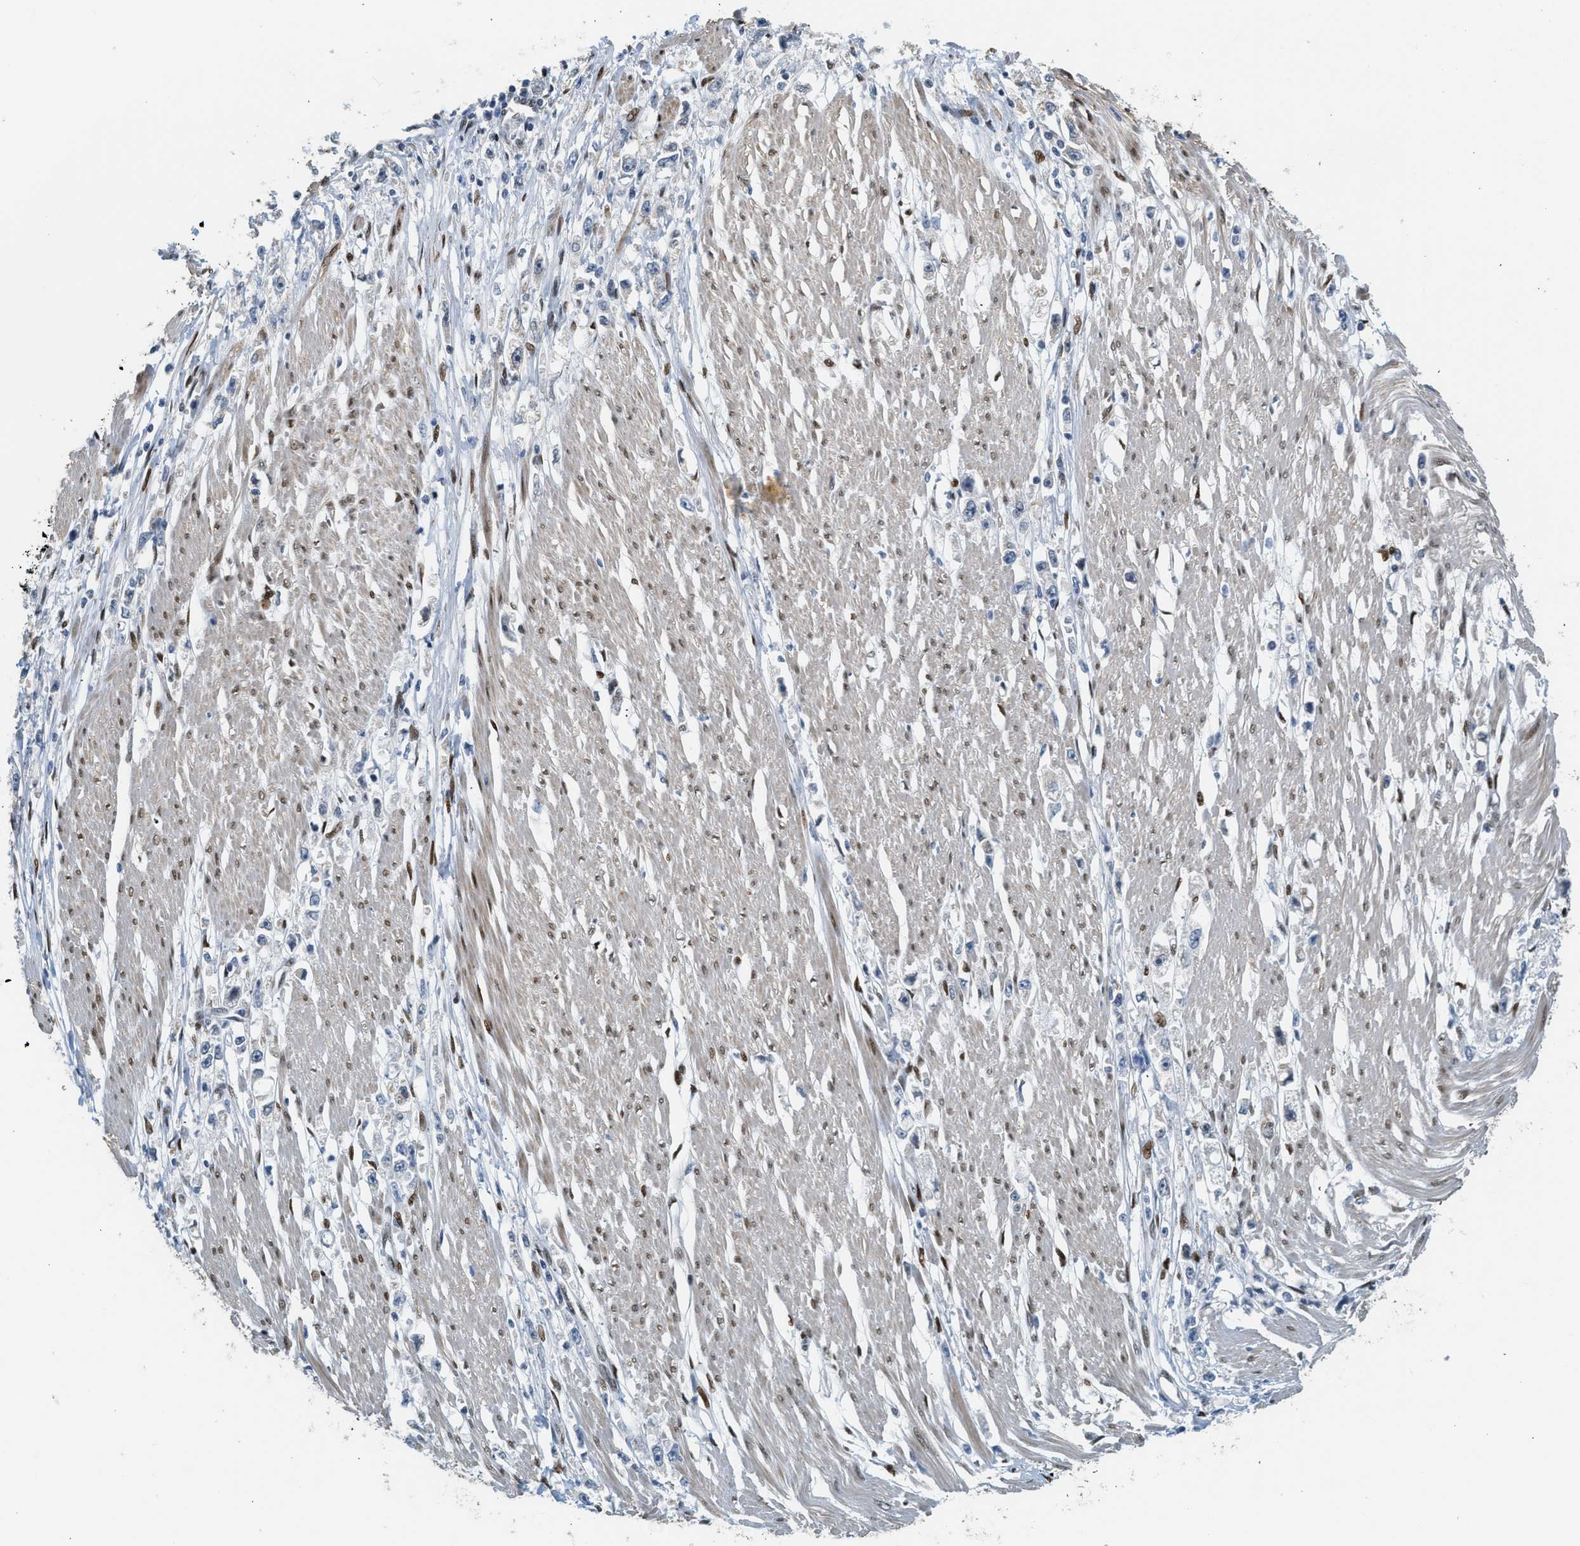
{"staining": {"intensity": "negative", "quantity": "none", "location": "none"}, "tissue": "stomach cancer", "cell_type": "Tumor cells", "image_type": "cancer", "snomed": [{"axis": "morphology", "description": "Adenocarcinoma, NOS"}, {"axis": "topography", "description": "Stomach"}], "caption": "There is no significant positivity in tumor cells of stomach cancer.", "gene": "ZBTB20", "patient": {"sex": "female", "age": 59}}